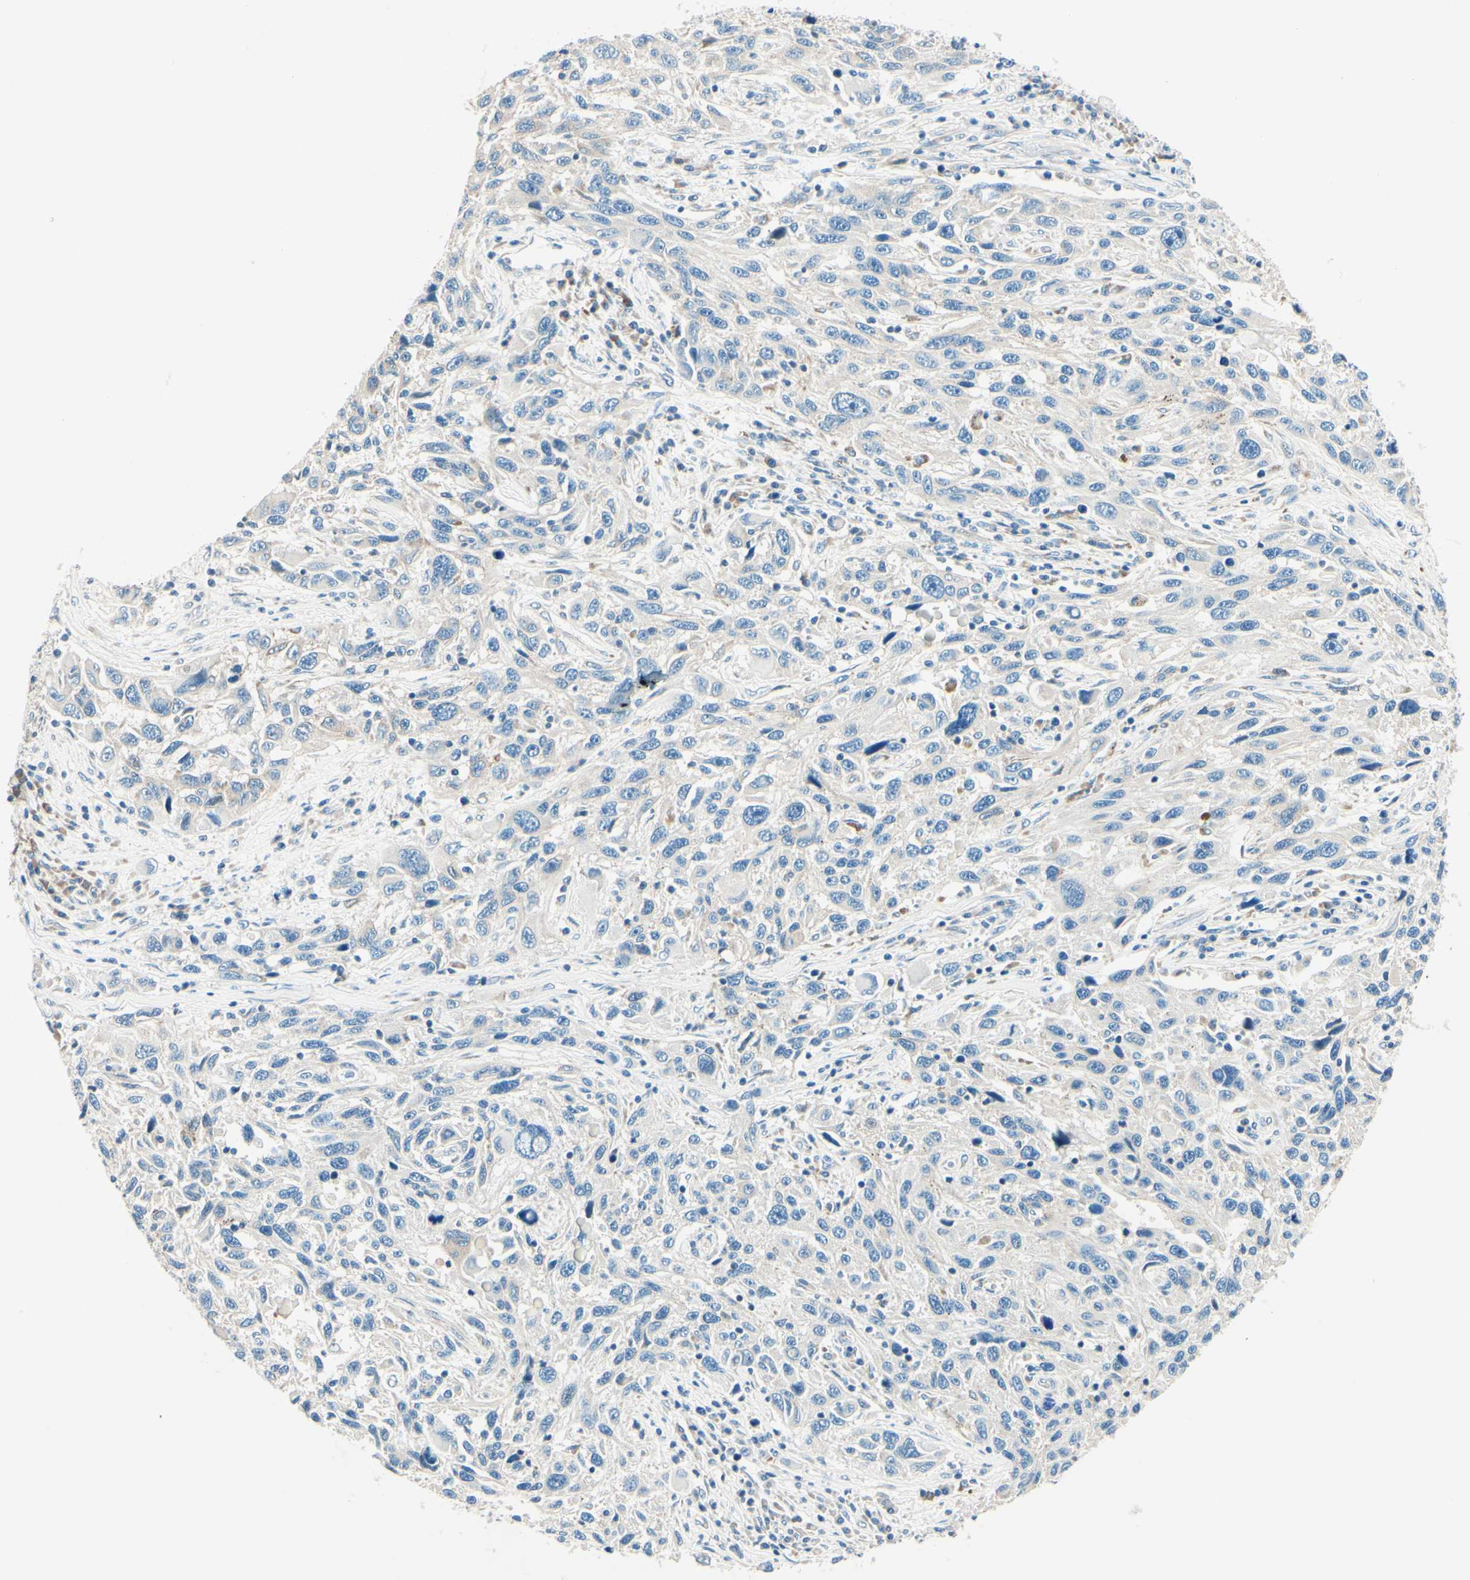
{"staining": {"intensity": "negative", "quantity": "none", "location": "none"}, "tissue": "melanoma", "cell_type": "Tumor cells", "image_type": "cancer", "snomed": [{"axis": "morphology", "description": "Malignant melanoma, NOS"}, {"axis": "topography", "description": "Skin"}], "caption": "A histopathology image of malignant melanoma stained for a protein reveals no brown staining in tumor cells.", "gene": "TAOK2", "patient": {"sex": "male", "age": 53}}